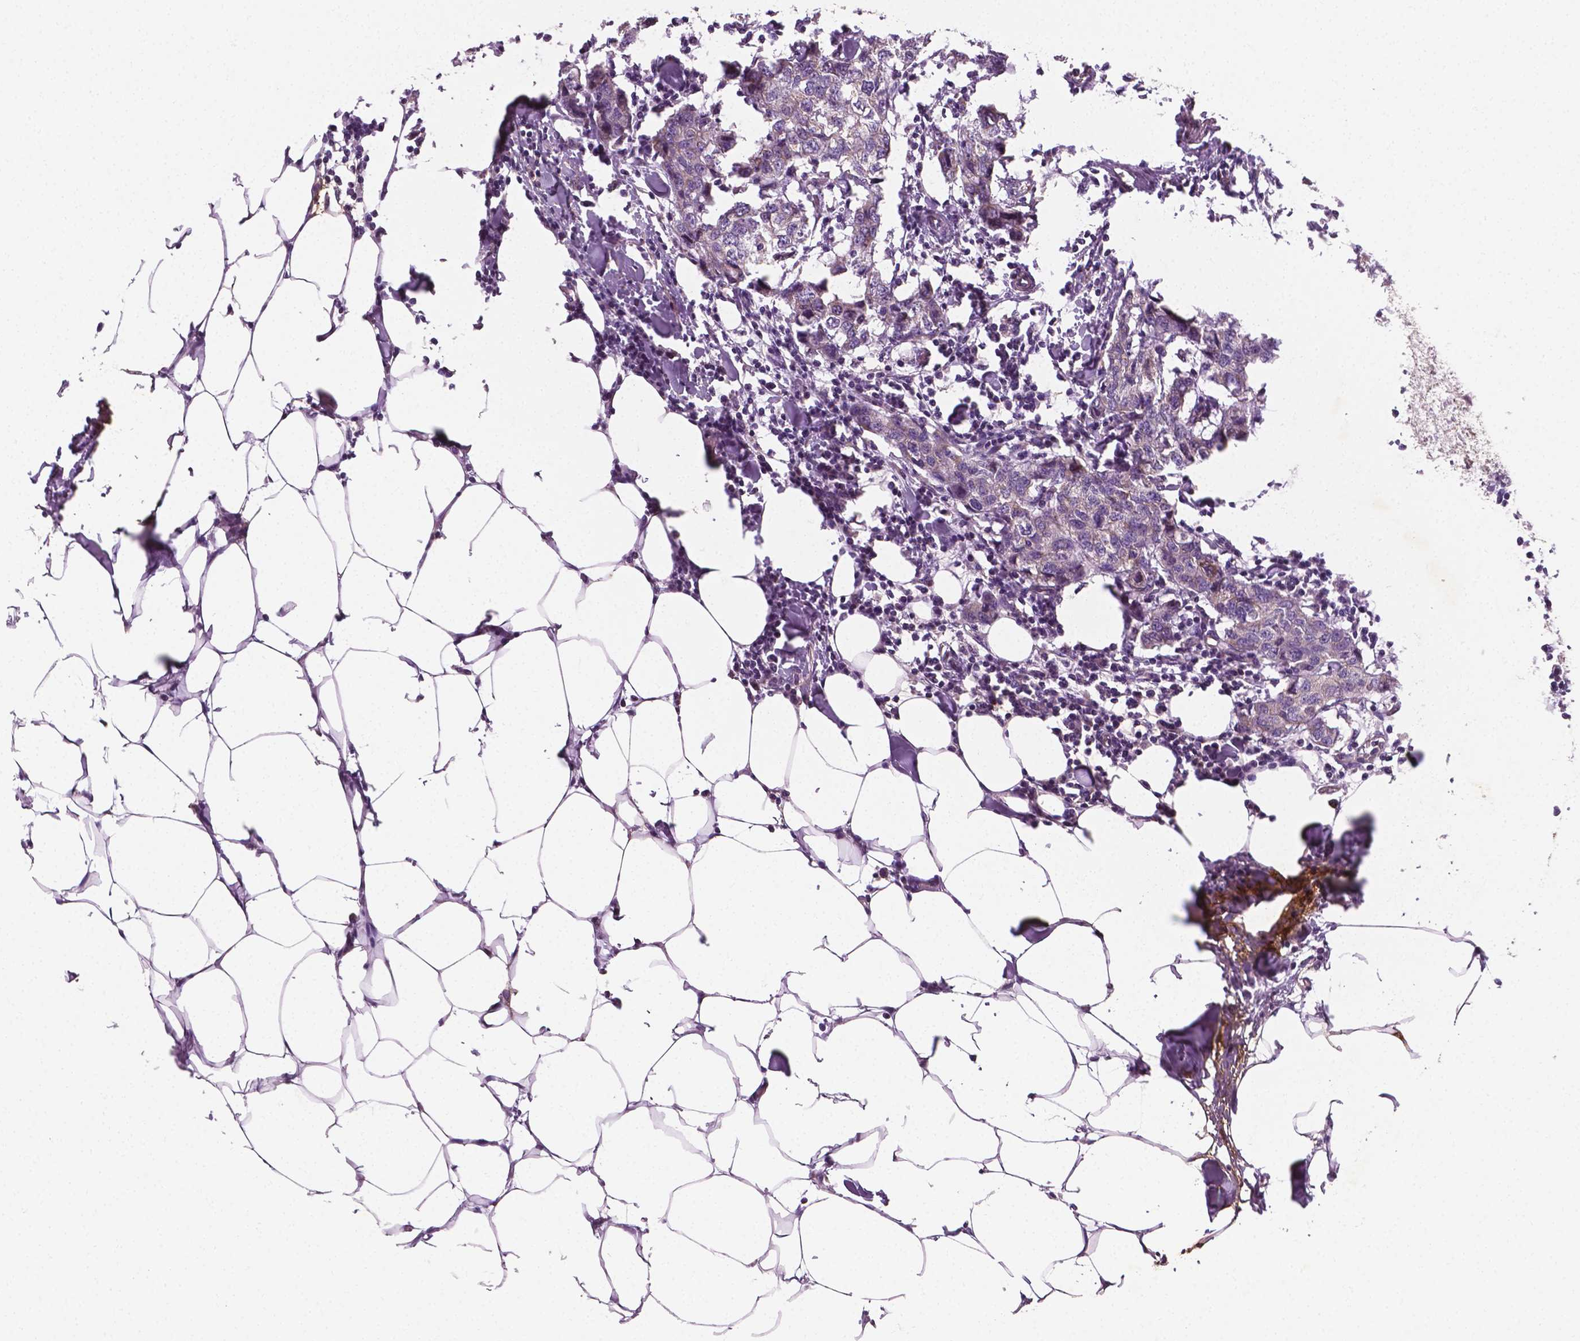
{"staining": {"intensity": "negative", "quantity": "none", "location": "none"}, "tissue": "breast cancer", "cell_type": "Tumor cells", "image_type": "cancer", "snomed": [{"axis": "morphology", "description": "Duct carcinoma"}, {"axis": "topography", "description": "Breast"}], "caption": "IHC image of breast cancer (infiltrating ductal carcinoma) stained for a protein (brown), which displays no expression in tumor cells.", "gene": "PTX3", "patient": {"sex": "female", "age": 27}}